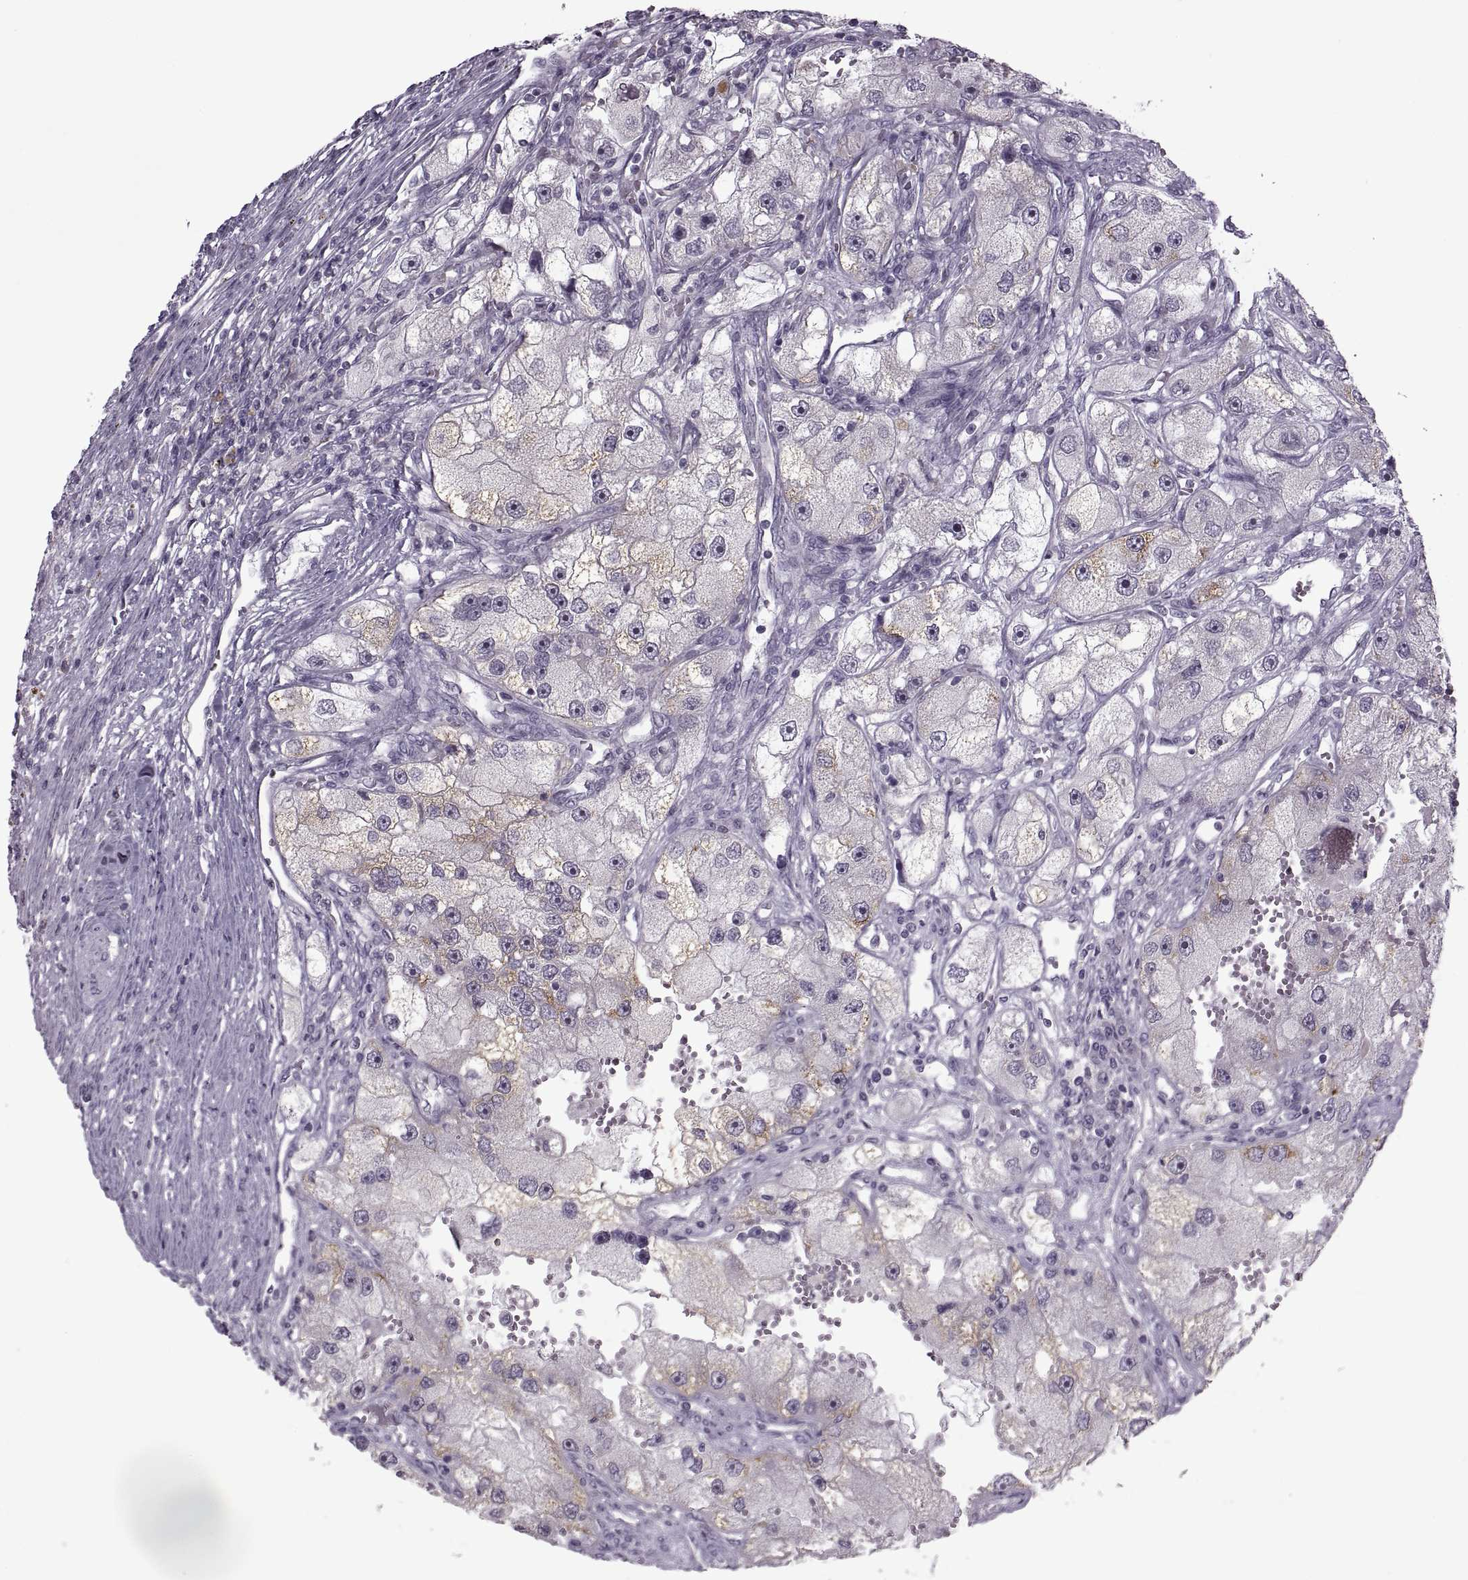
{"staining": {"intensity": "weak", "quantity": "<25%", "location": "cytoplasmic/membranous"}, "tissue": "renal cancer", "cell_type": "Tumor cells", "image_type": "cancer", "snomed": [{"axis": "morphology", "description": "Adenocarcinoma, NOS"}, {"axis": "topography", "description": "Kidney"}], "caption": "High power microscopy image of an IHC micrograph of adenocarcinoma (renal), revealing no significant expression in tumor cells. (Stains: DAB (3,3'-diaminobenzidine) immunohistochemistry with hematoxylin counter stain, Microscopy: brightfield microscopy at high magnification).", "gene": "MGAT4D", "patient": {"sex": "male", "age": 63}}